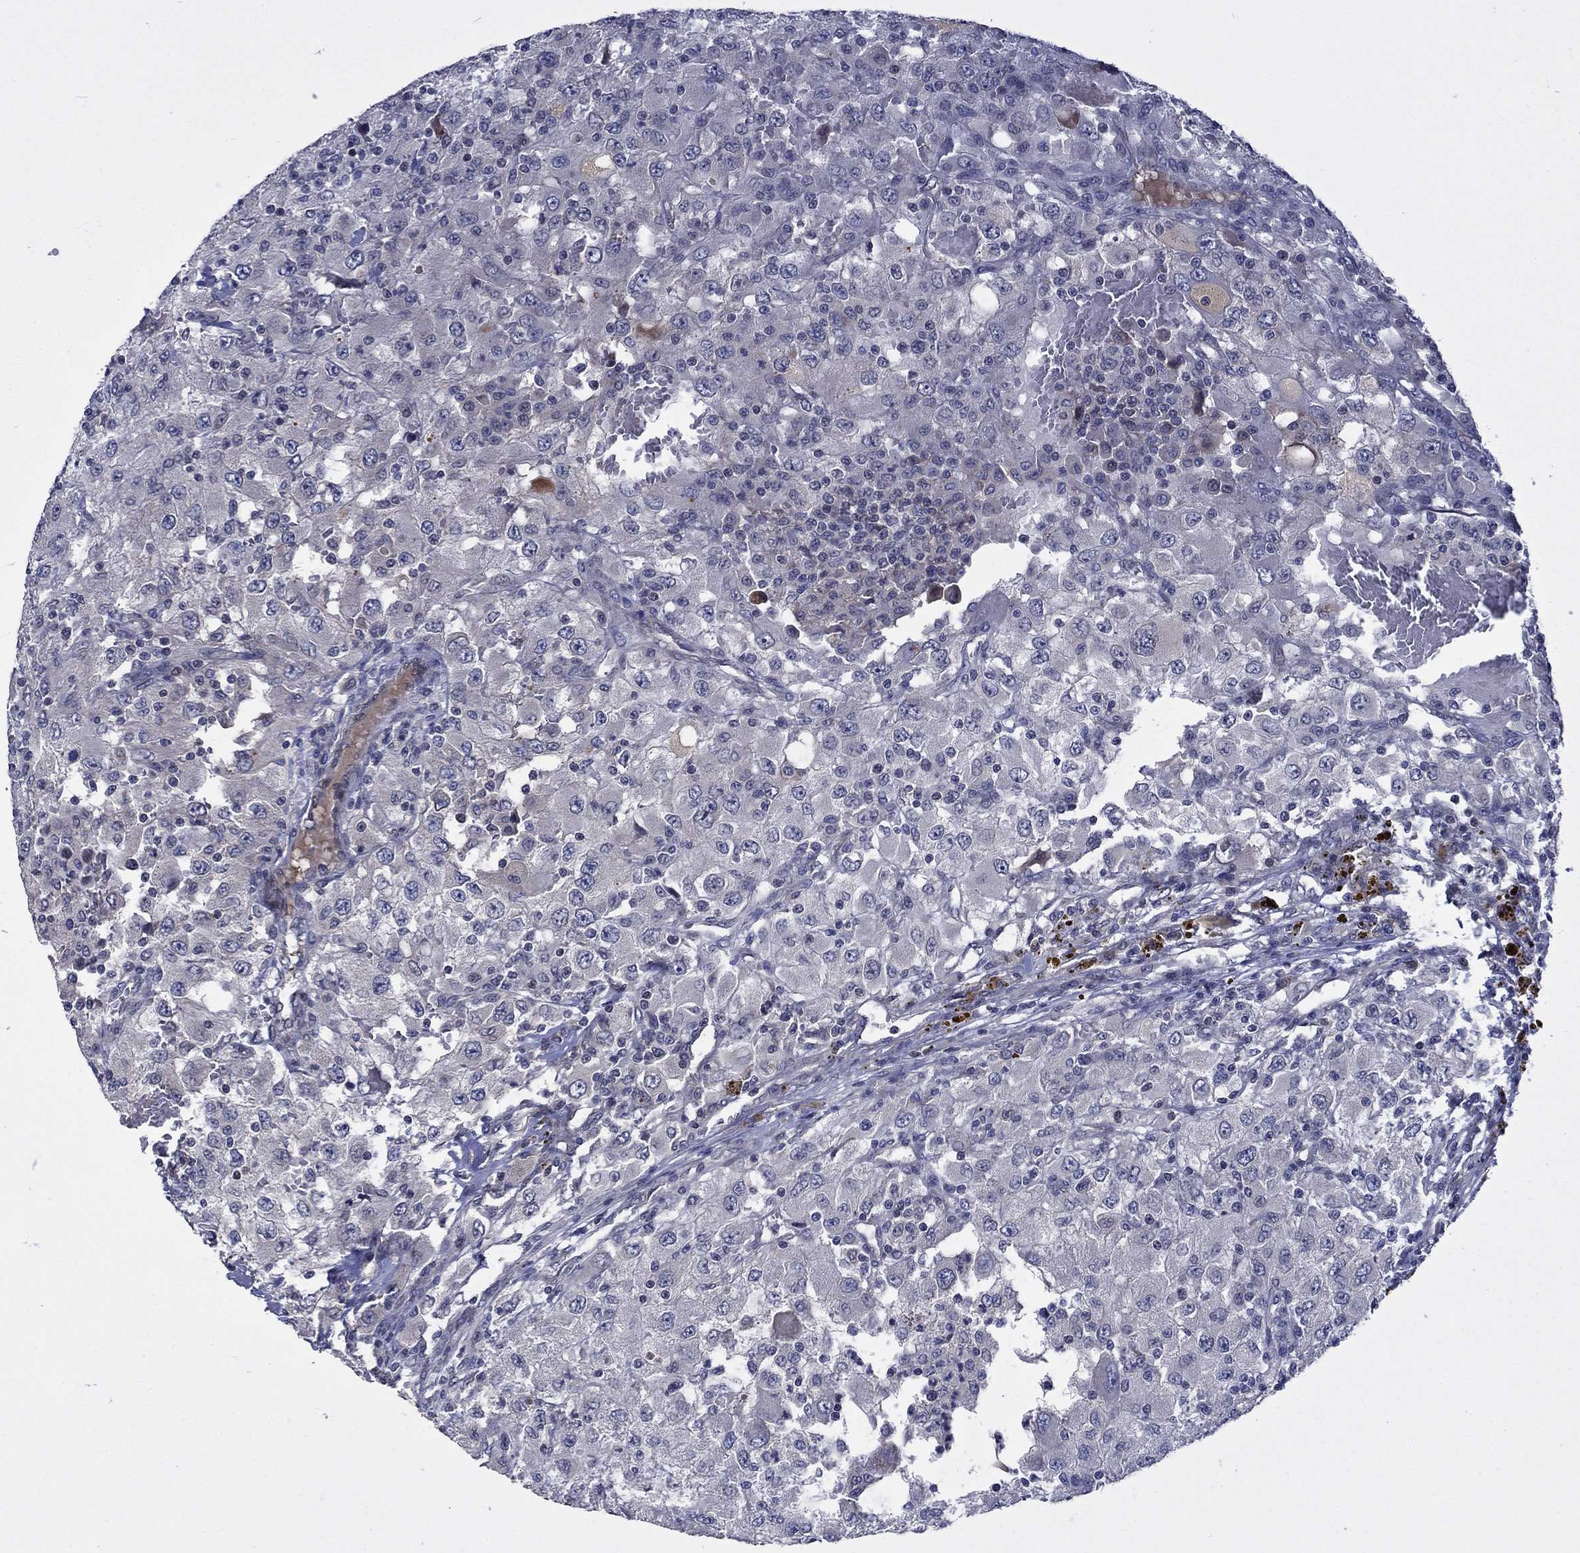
{"staining": {"intensity": "negative", "quantity": "none", "location": "none"}, "tissue": "renal cancer", "cell_type": "Tumor cells", "image_type": "cancer", "snomed": [{"axis": "morphology", "description": "Adenocarcinoma, NOS"}, {"axis": "topography", "description": "Kidney"}], "caption": "The IHC micrograph has no significant staining in tumor cells of renal adenocarcinoma tissue. (DAB IHC visualized using brightfield microscopy, high magnification).", "gene": "CETN3", "patient": {"sex": "female", "age": 67}}